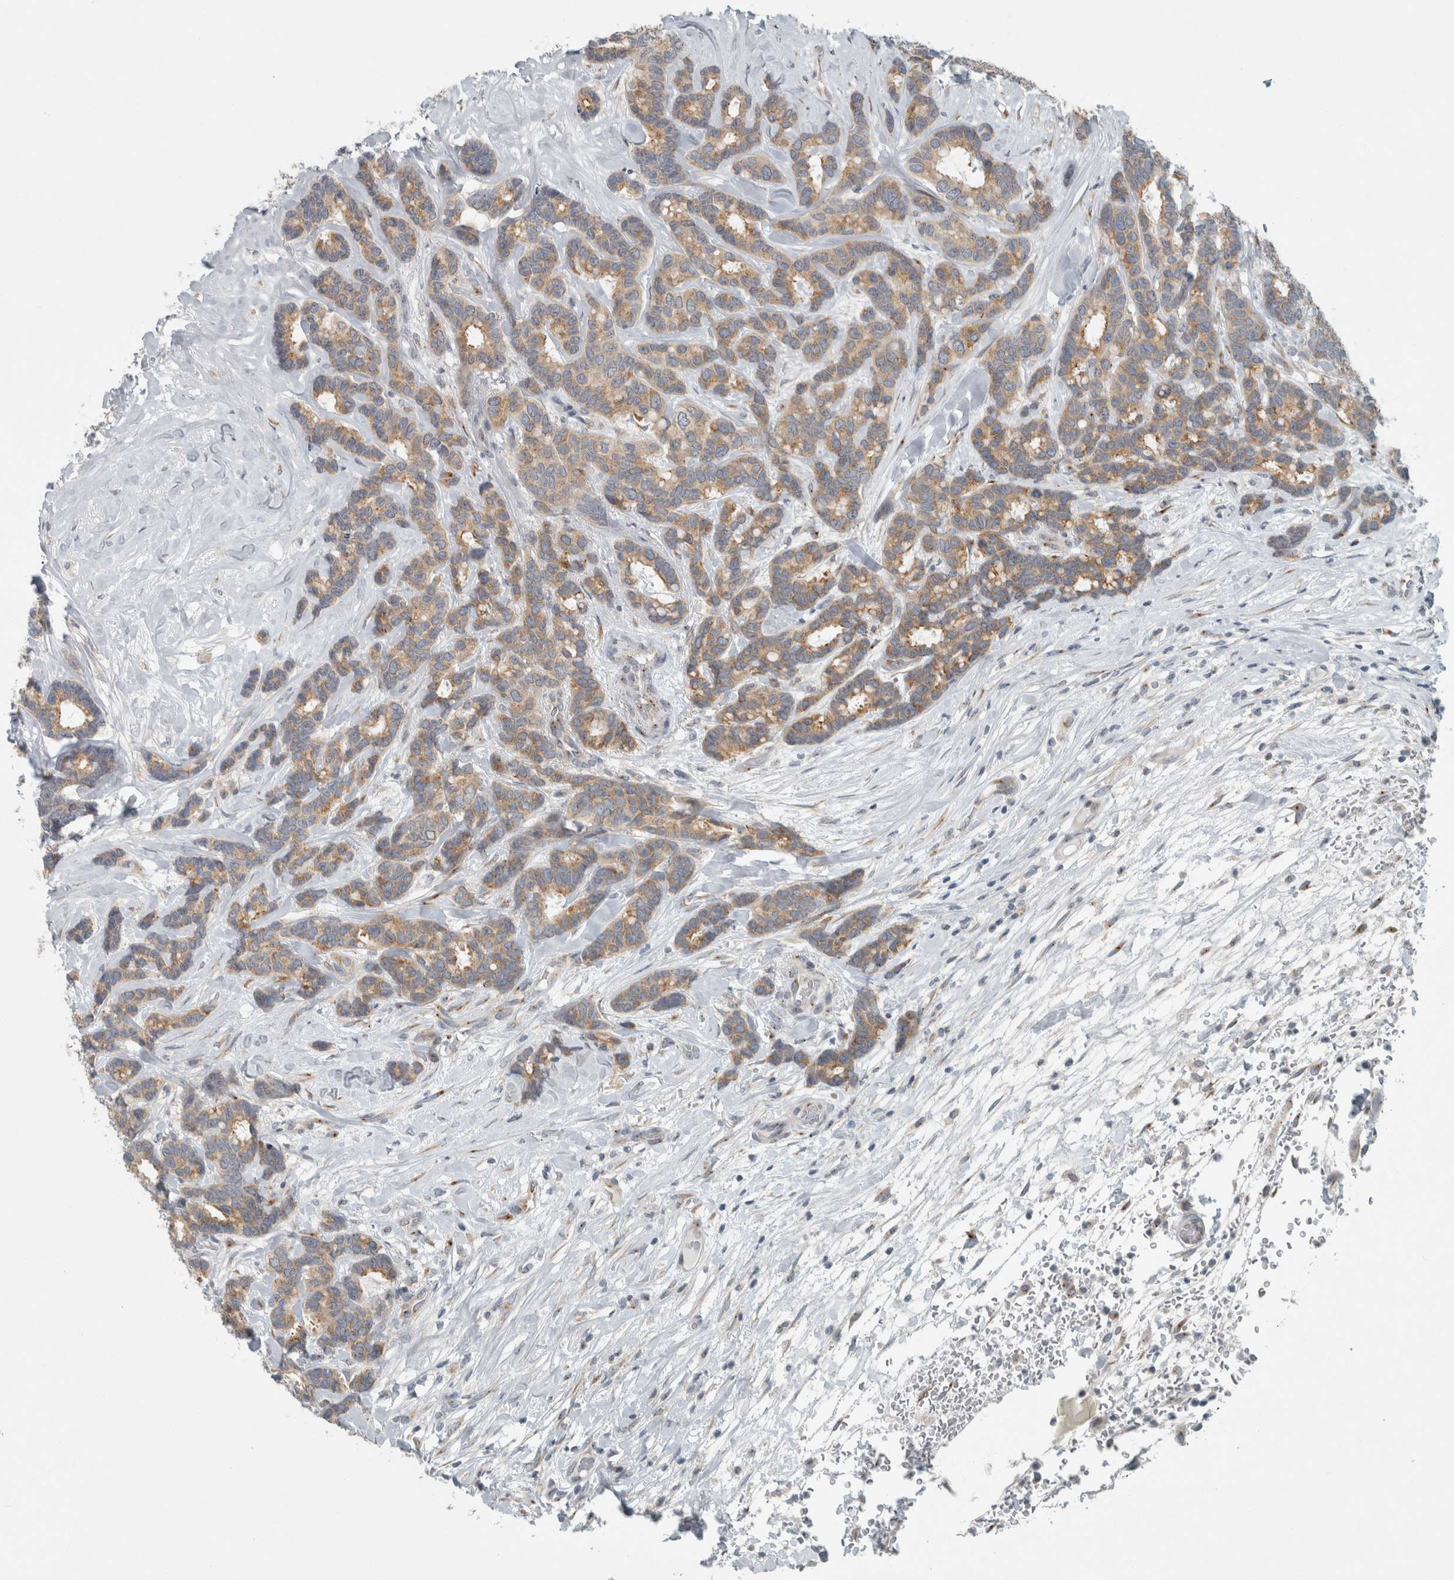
{"staining": {"intensity": "moderate", "quantity": ">75%", "location": "cytoplasmic/membranous"}, "tissue": "breast cancer", "cell_type": "Tumor cells", "image_type": "cancer", "snomed": [{"axis": "morphology", "description": "Duct carcinoma"}, {"axis": "topography", "description": "Breast"}], "caption": "Immunohistochemical staining of human breast intraductal carcinoma exhibits moderate cytoplasmic/membranous protein expression in approximately >75% of tumor cells.", "gene": "KIF1C", "patient": {"sex": "female", "age": 87}}